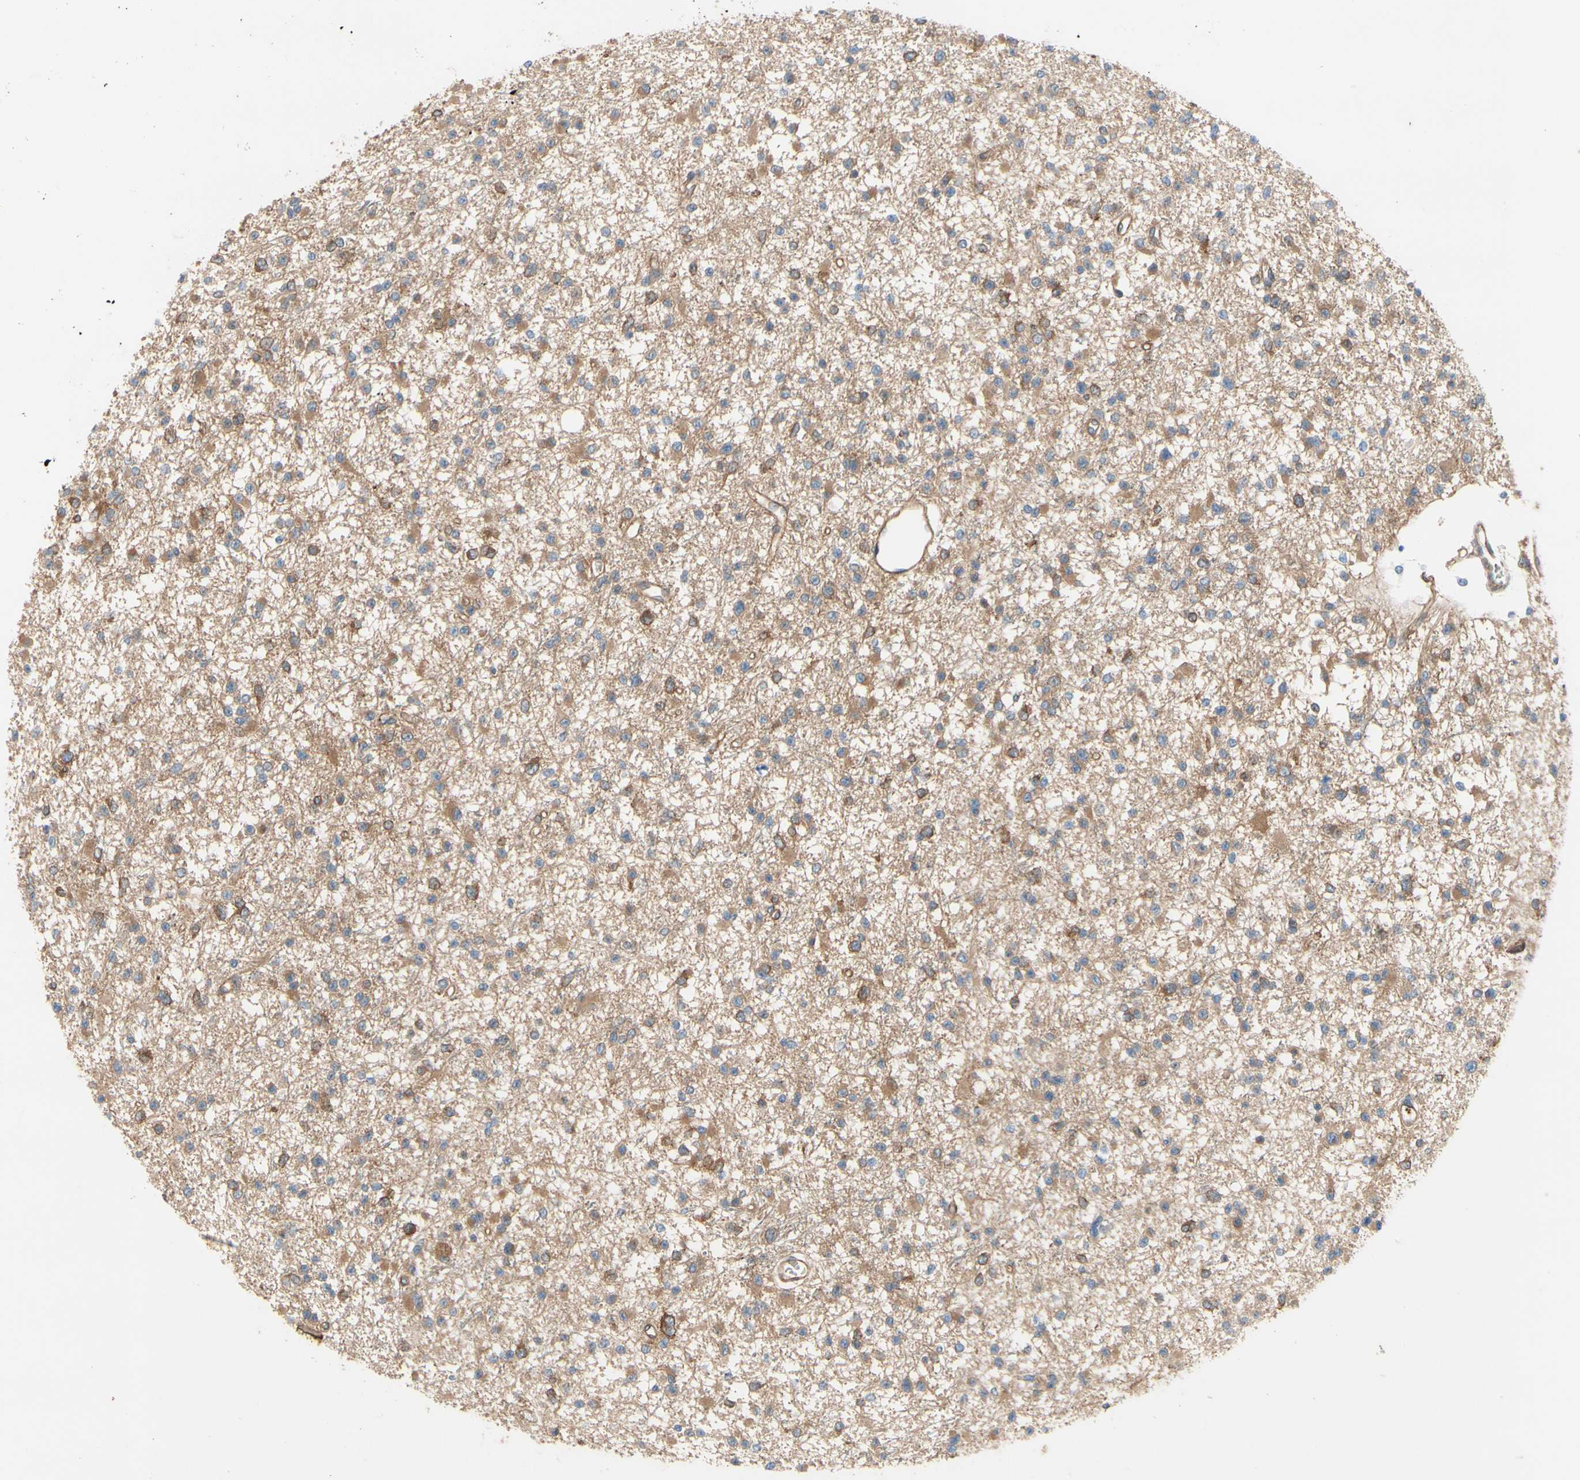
{"staining": {"intensity": "weak", "quantity": "<25%", "location": "cytoplasmic/membranous"}, "tissue": "glioma", "cell_type": "Tumor cells", "image_type": "cancer", "snomed": [{"axis": "morphology", "description": "Glioma, malignant, Low grade"}, {"axis": "topography", "description": "Brain"}], "caption": "Photomicrograph shows no protein expression in tumor cells of glioma tissue.", "gene": "CTTNBP2", "patient": {"sex": "female", "age": 22}}